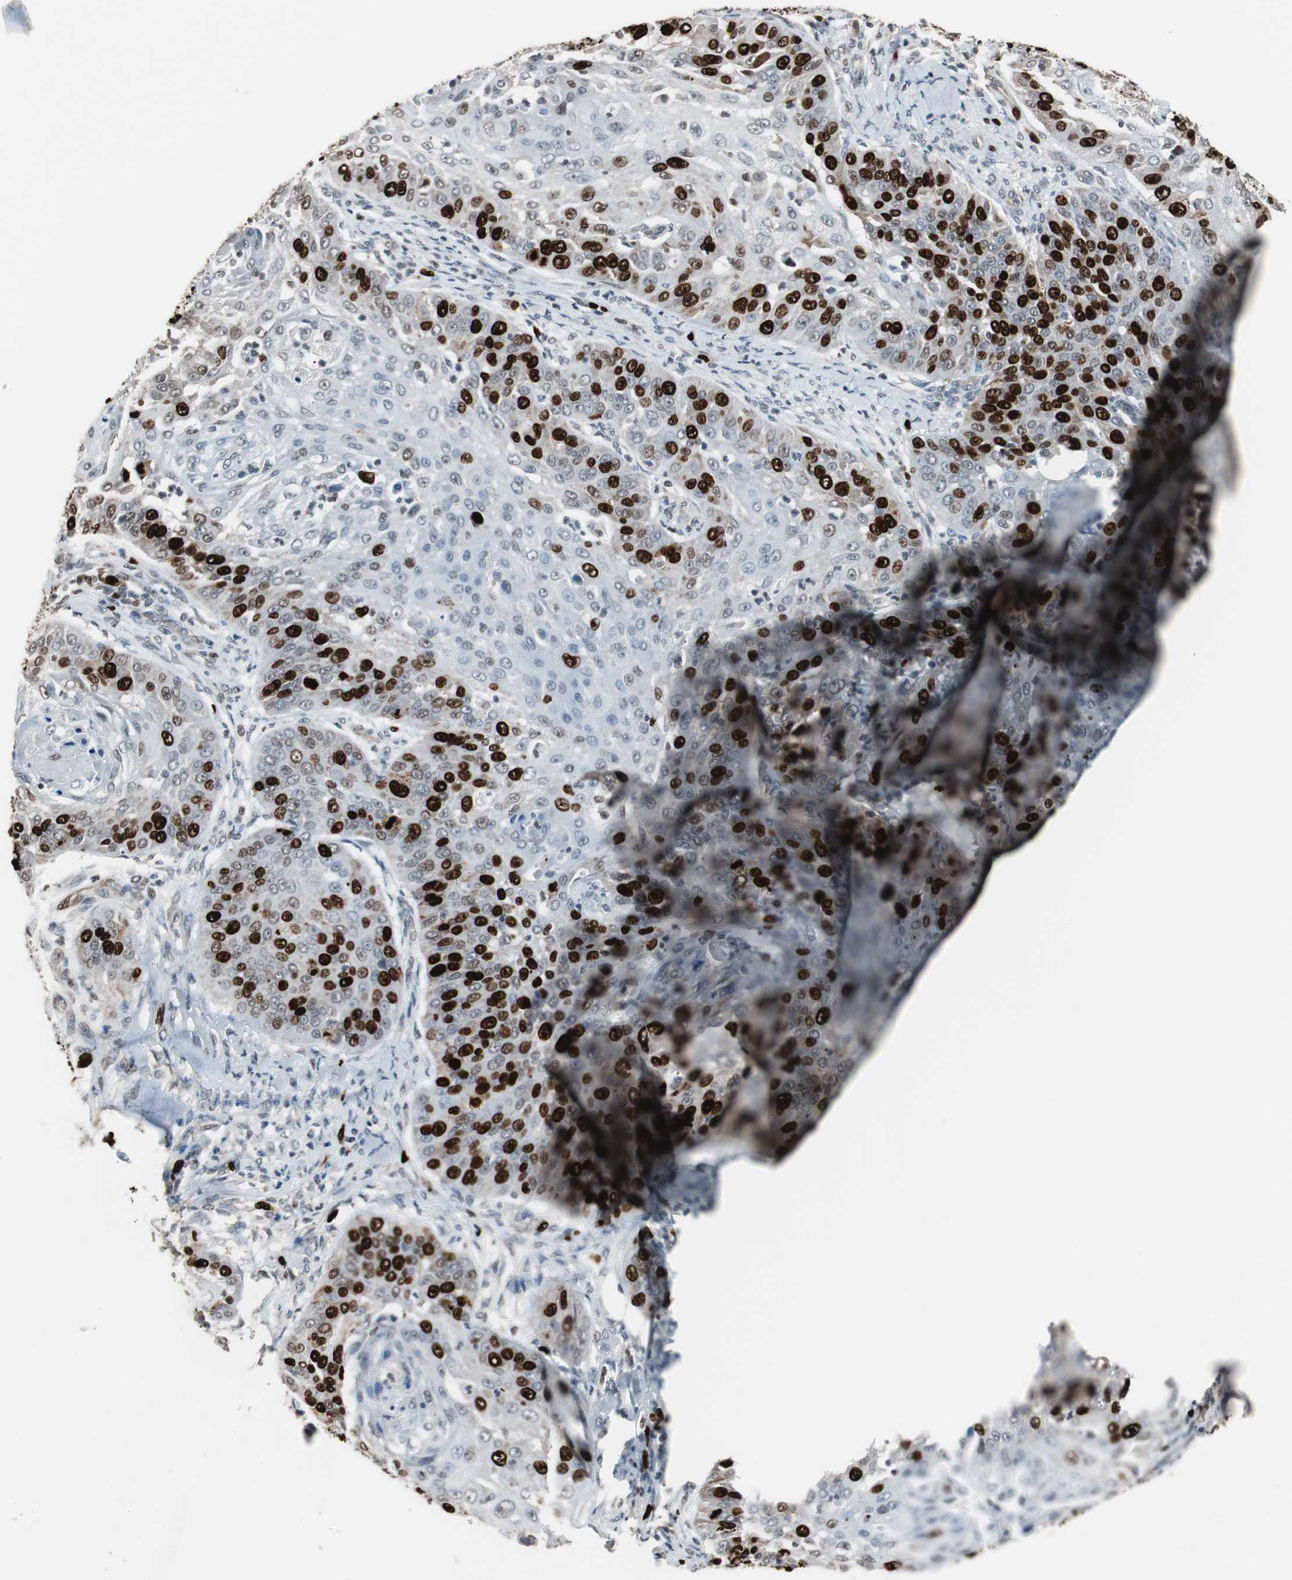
{"staining": {"intensity": "strong", "quantity": "25%-75%", "location": "nuclear"}, "tissue": "cervical cancer", "cell_type": "Tumor cells", "image_type": "cancer", "snomed": [{"axis": "morphology", "description": "Squamous cell carcinoma, NOS"}, {"axis": "topography", "description": "Cervix"}], "caption": "High-power microscopy captured an immunohistochemistry image of cervical squamous cell carcinoma, revealing strong nuclear expression in about 25%-75% of tumor cells.", "gene": "TOP2A", "patient": {"sex": "female", "age": 64}}